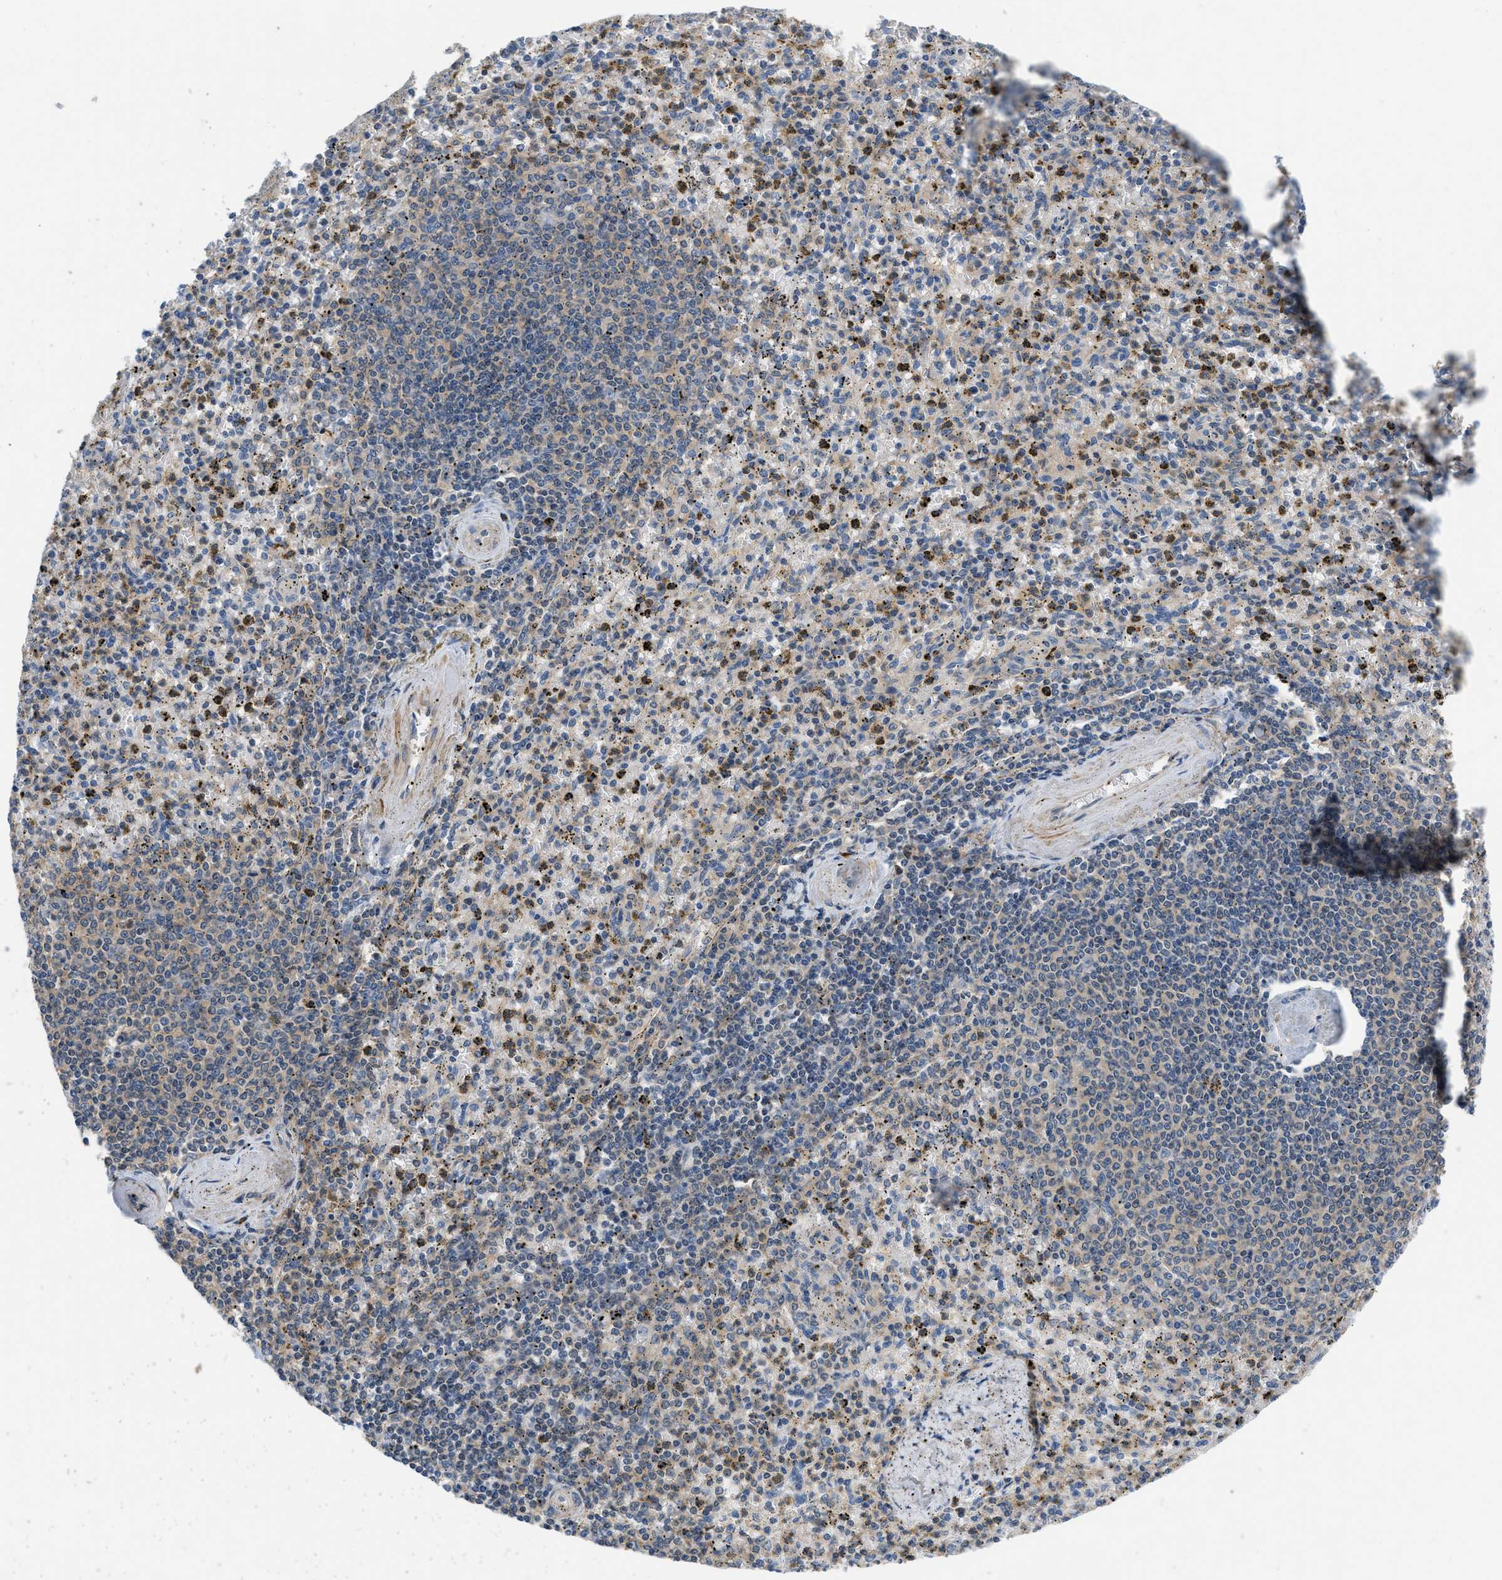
{"staining": {"intensity": "weak", "quantity": "25%-75%", "location": "cytoplasmic/membranous"}, "tissue": "spleen", "cell_type": "Cells in red pulp", "image_type": "normal", "snomed": [{"axis": "morphology", "description": "Normal tissue, NOS"}, {"axis": "topography", "description": "Spleen"}], "caption": "Human spleen stained with a brown dye shows weak cytoplasmic/membranous positive positivity in about 25%-75% of cells in red pulp.", "gene": "GPR31", "patient": {"sex": "male", "age": 72}}